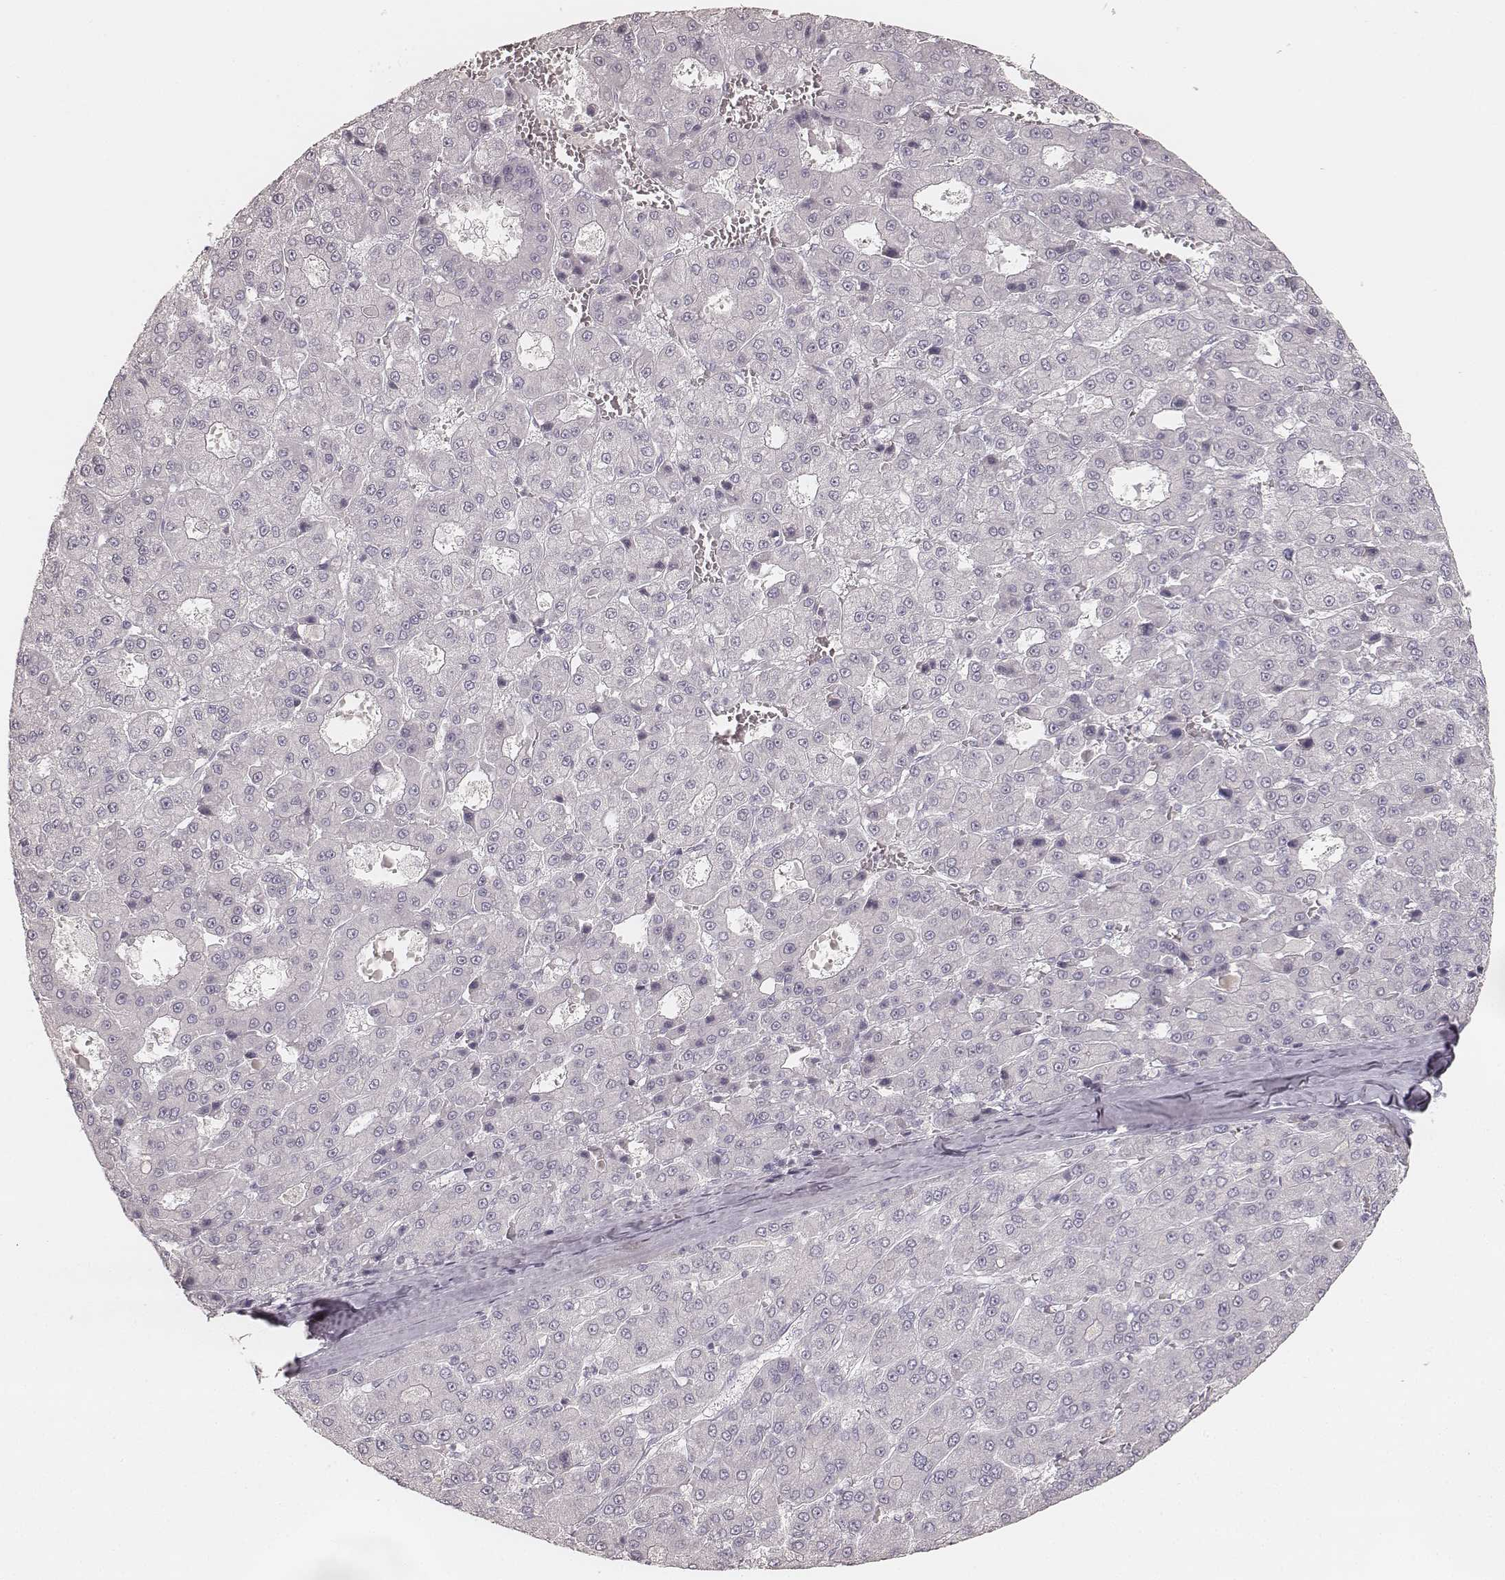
{"staining": {"intensity": "negative", "quantity": "none", "location": "none"}, "tissue": "liver cancer", "cell_type": "Tumor cells", "image_type": "cancer", "snomed": [{"axis": "morphology", "description": "Carcinoma, Hepatocellular, NOS"}, {"axis": "topography", "description": "Liver"}], "caption": "Human liver cancer (hepatocellular carcinoma) stained for a protein using IHC displays no positivity in tumor cells.", "gene": "KRT31", "patient": {"sex": "male", "age": 70}}